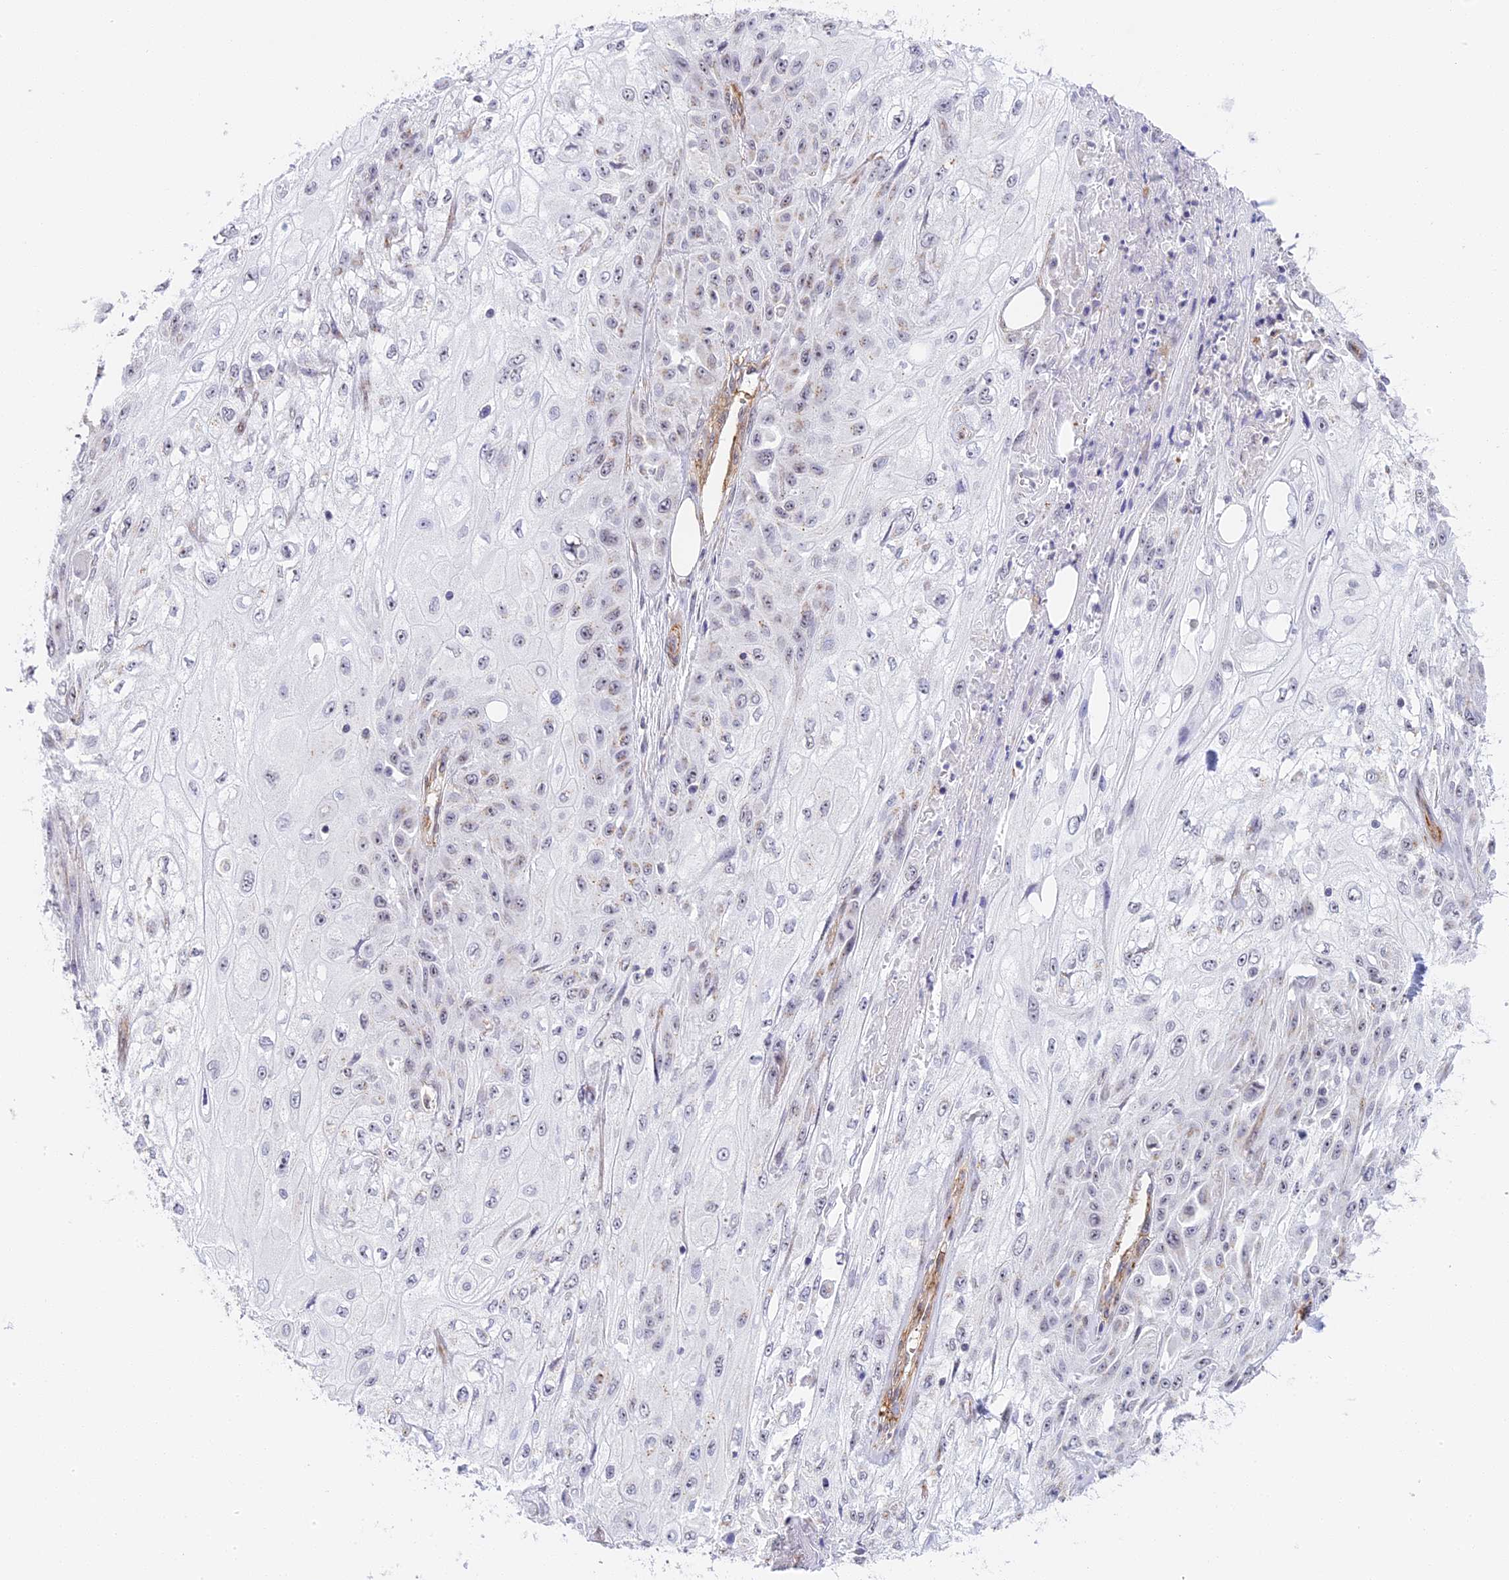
{"staining": {"intensity": "negative", "quantity": "none", "location": "none"}, "tissue": "skin cancer", "cell_type": "Tumor cells", "image_type": "cancer", "snomed": [{"axis": "morphology", "description": "Squamous cell carcinoma, NOS"}, {"axis": "morphology", "description": "Squamous cell carcinoma, metastatic, NOS"}, {"axis": "topography", "description": "Skin"}, {"axis": "topography", "description": "Lymph node"}], "caption": "Image shows no significant protein staining in tumor cells of metastatic squamous cell carcinoma (skin).", "gene": "HEATR5B", "patient": {"sex": "male", "age": 75}}